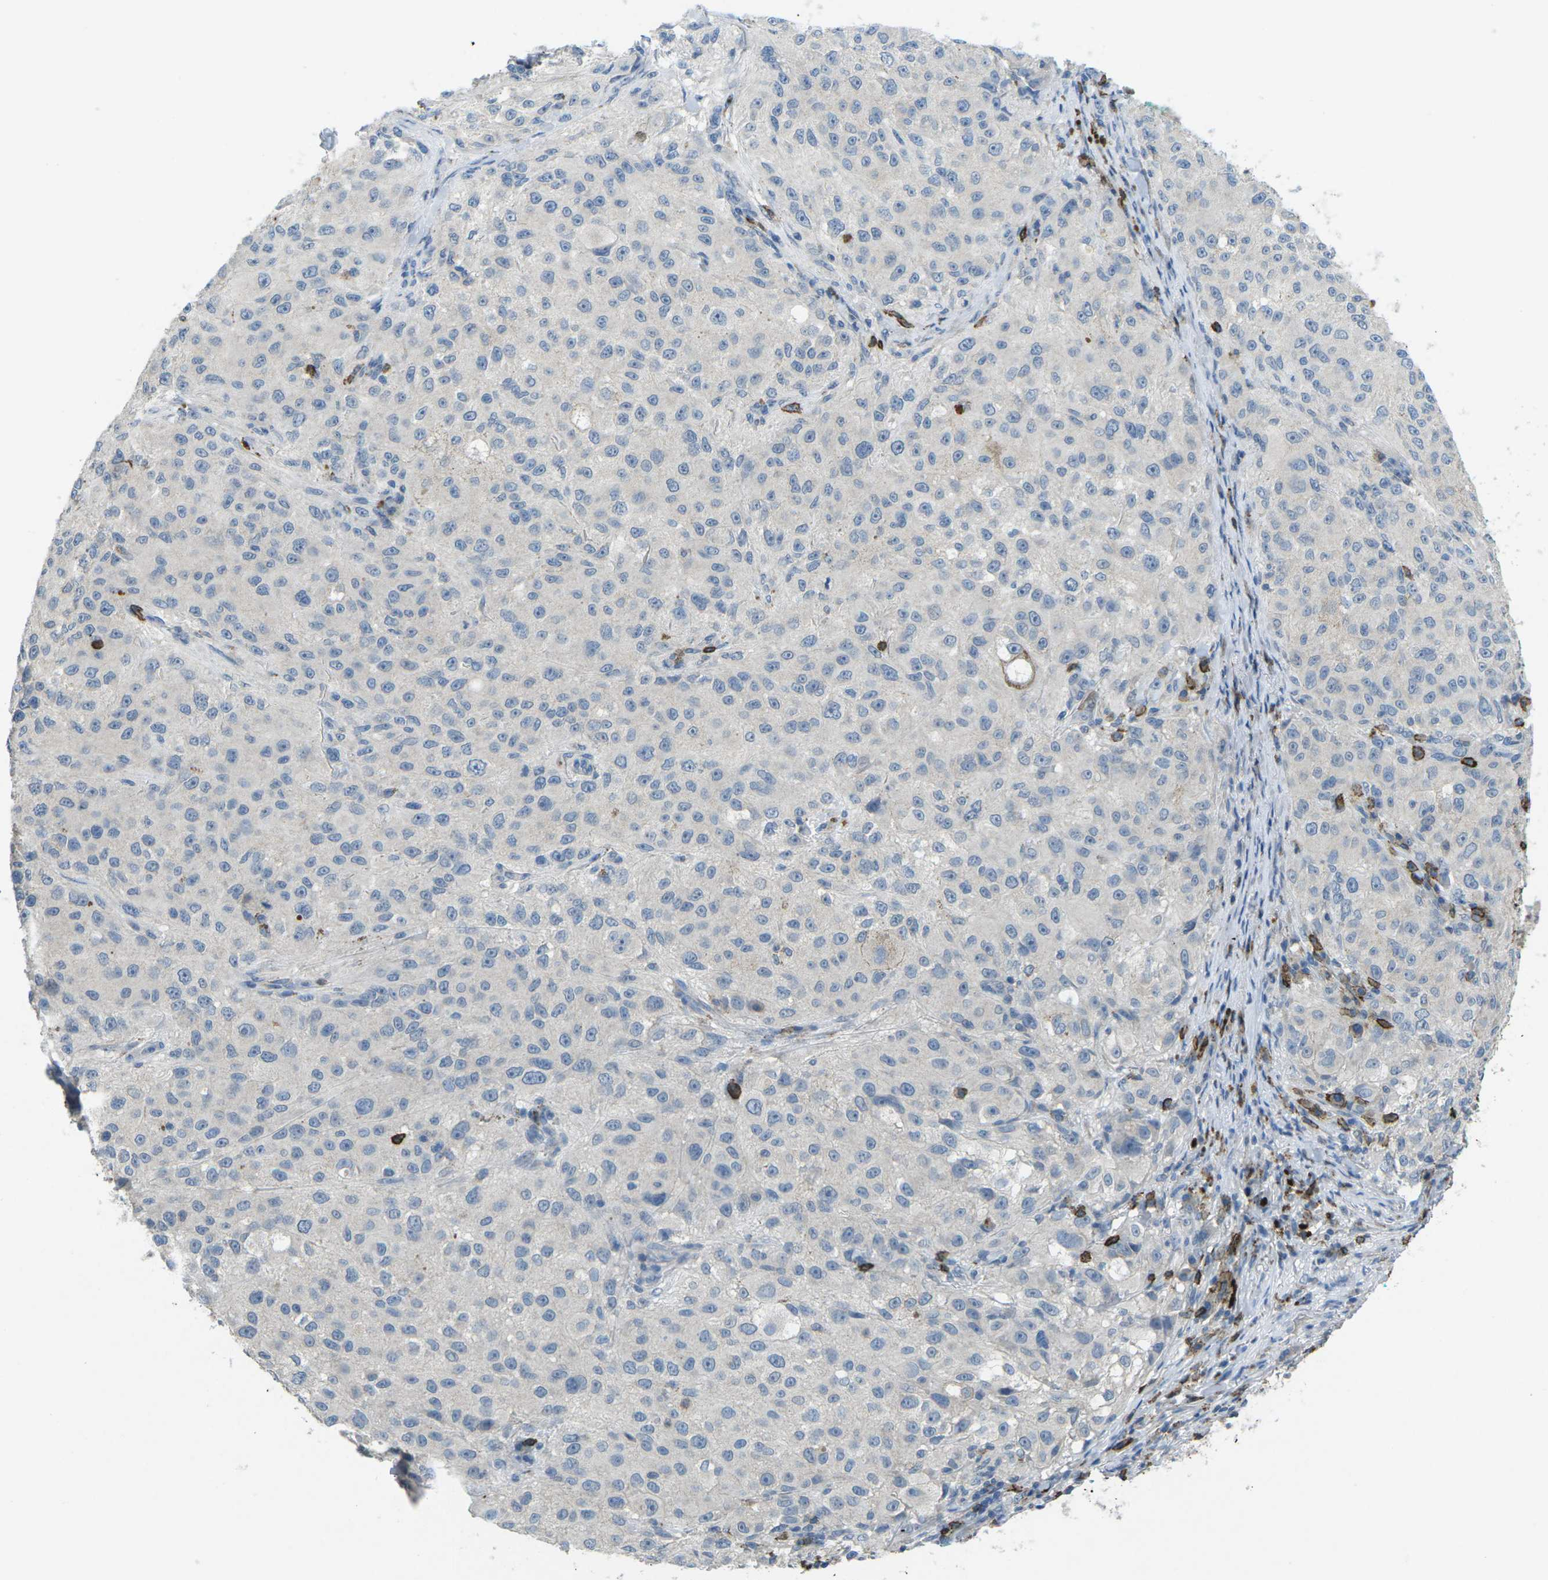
{"staining": {"intensity": "negative", "quantity": "none", "location": "none"}, "tissue": "melanoma", "cell_type": "Tumor cells", "image_type": "cancer", "snomed": [{"axis": "morphology", "description": "Necrosis, NOS"}, {"axis": "morphology", "description": "Malignant melanoma, NOS"}, {"axis": "topography", "description": "Skin"}], "caption": "This is an immunohistochemistry (IHC) photomicrograph of human melanoma. There is no positivity in tumor cells.", "gene": "CD19", "patient": {"sex": "female", "age": 87}}